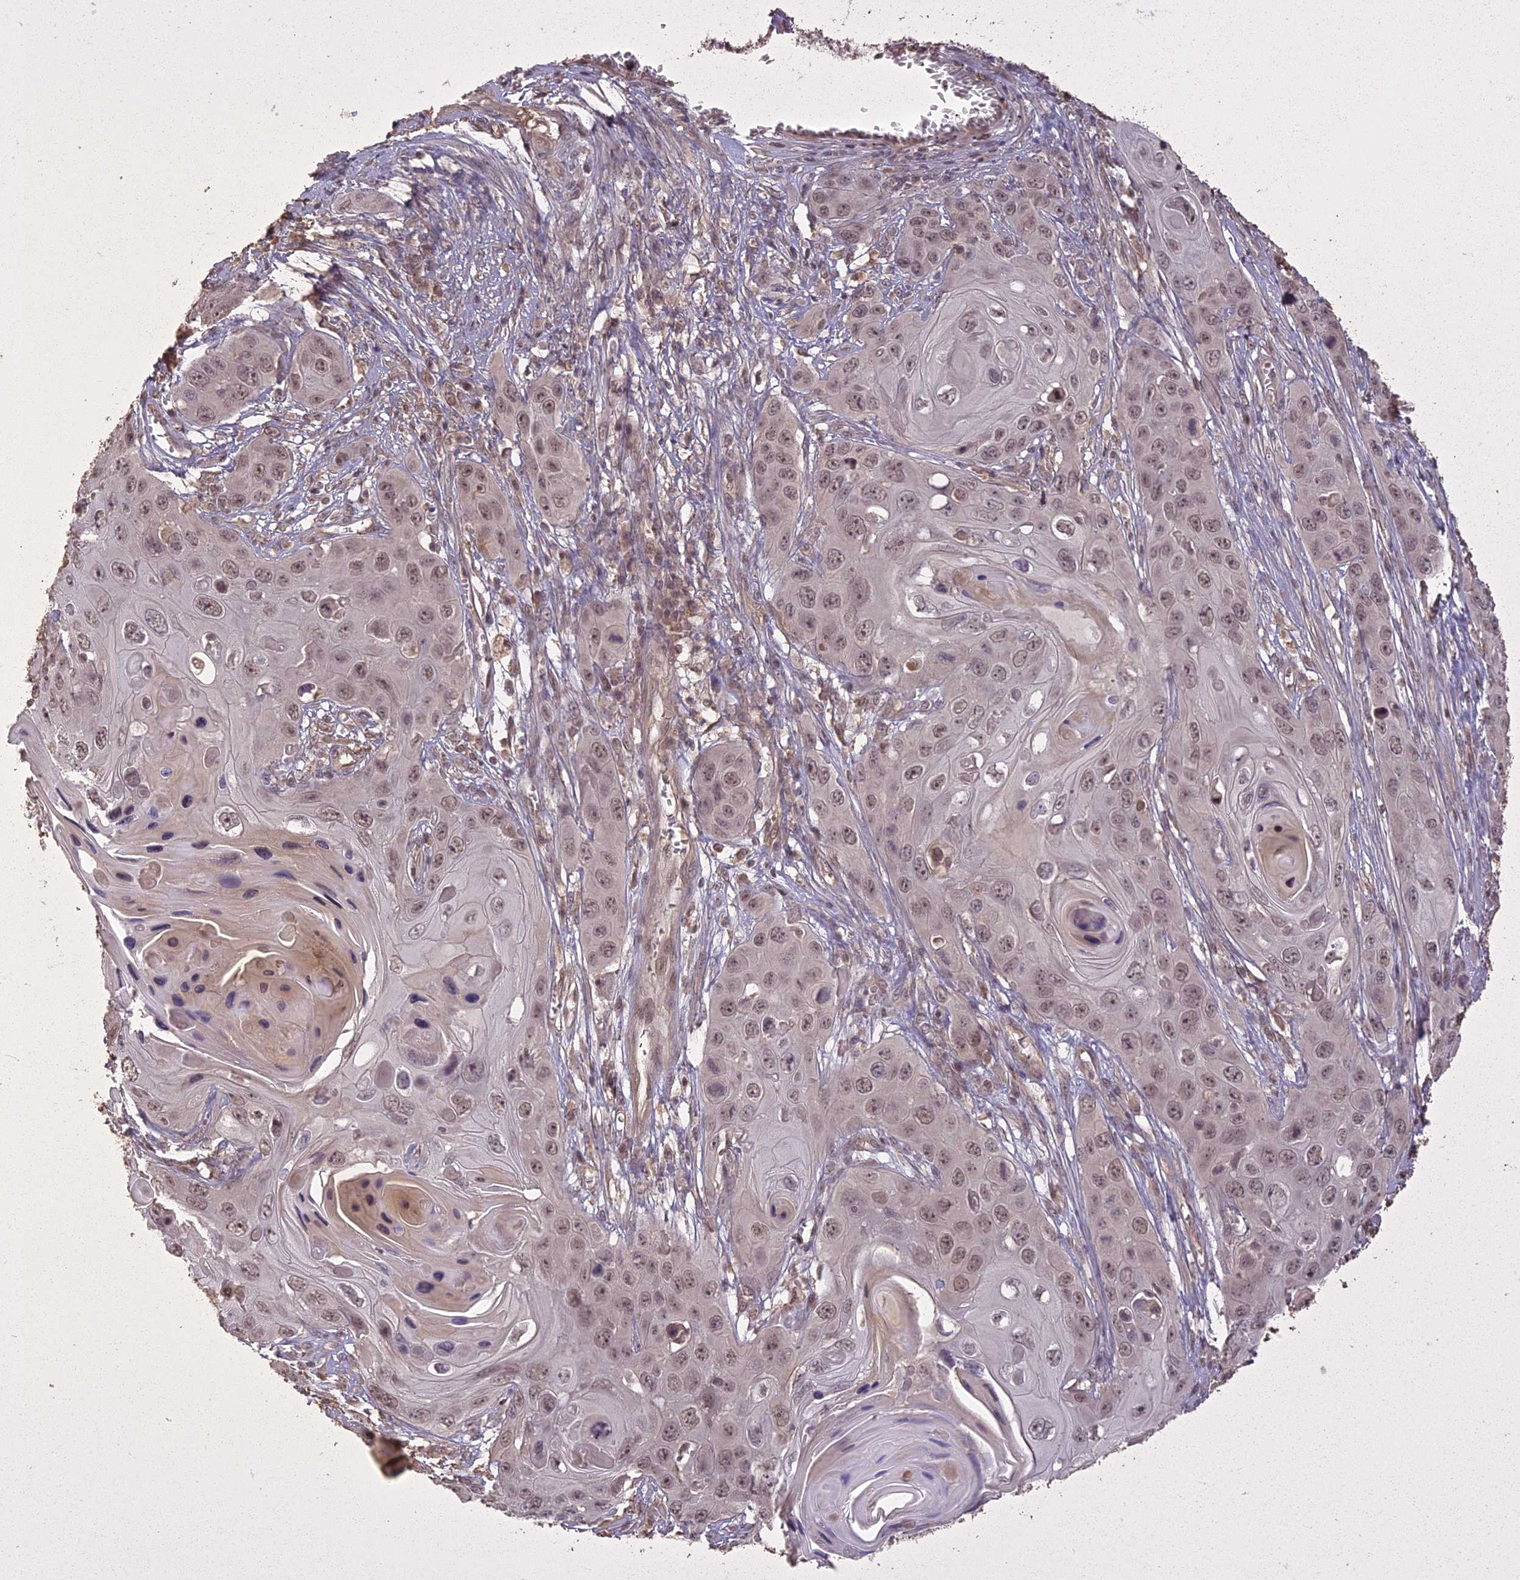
{"staining": {"intensity": "weak", "quantity": "25%-75%", "location": "nuclear"}, "tissue": "skin cancer", "cell_type": "Tumor cells", "image_type": "cancer", "snomed": [{"axis": "morphology", "description": "Squamous cell carcinoma, NOS"}, {"axis": "topography", "description": "Skin"}], "caption": "Human squamous cell carcinoma (skin) stained with a brown dye demonstrates weak nuclear positive positivity in approximately 25%-75% of tumor cells.", "gene": "LIN37", "patient": {"sex": "male", "age": 55}}